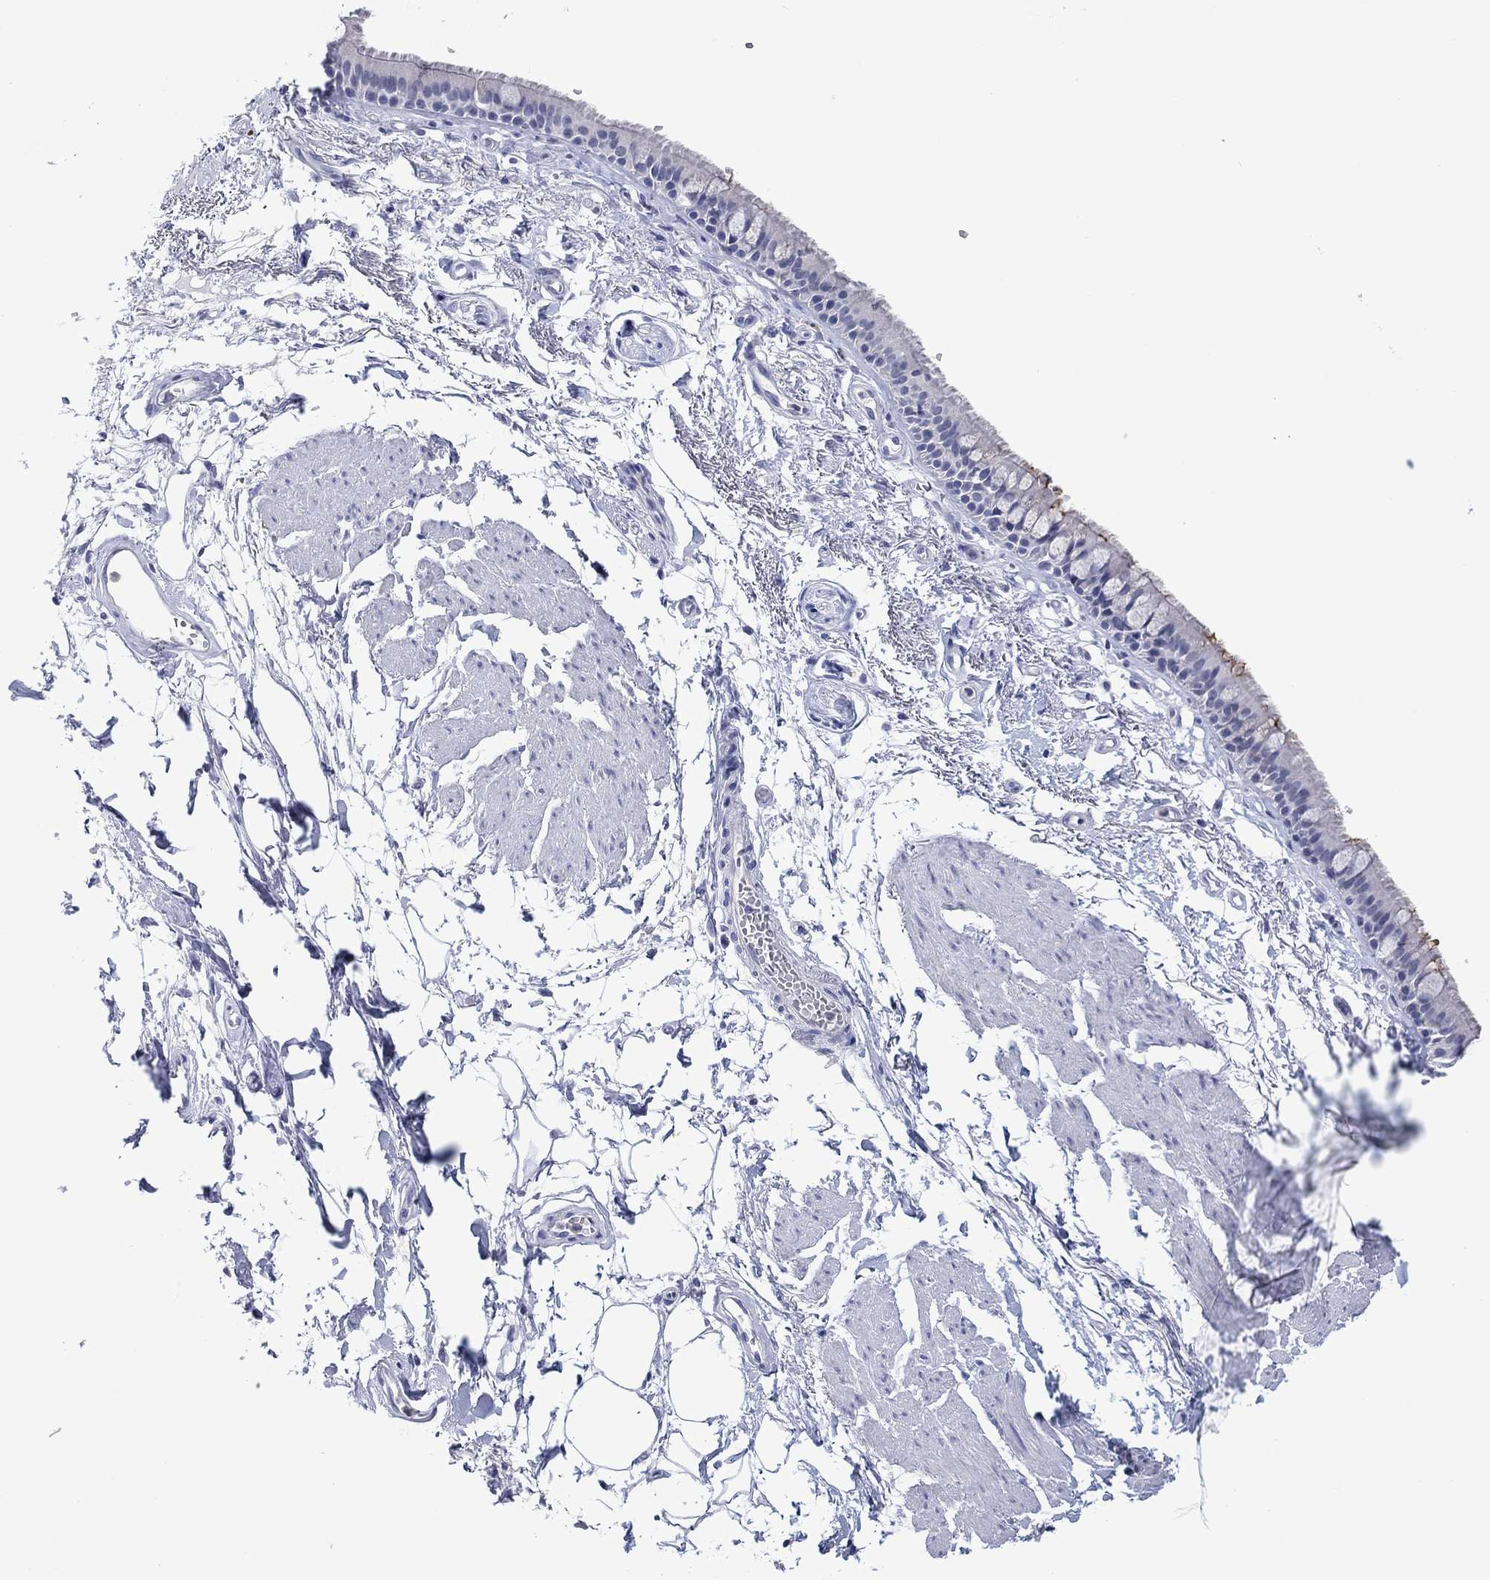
{"staining": {"intensity": "strong", "quantity": "<25%", "location": "cytoplasmic/membranous"}, "tissue": "bronchus", "cell_type": "Respiratory epithelial cells", "image_type": "normal", "snomed": [{"axis": "morphology", "description": "Normal tissue, NOS"}, {"axis": "topography", "description": "Cartilage tissue"}, {"axis": "topography", "description": "Bronchus"}], "caption": "About <25% of respiratory epithelial cells in benign bronchus reveal strong cytoplasmic/membranous protein positivity as visualized by brown immunohistochemical staining.", "gene": "FER1L6", "patient": {"sex": "male", "age": 66}}